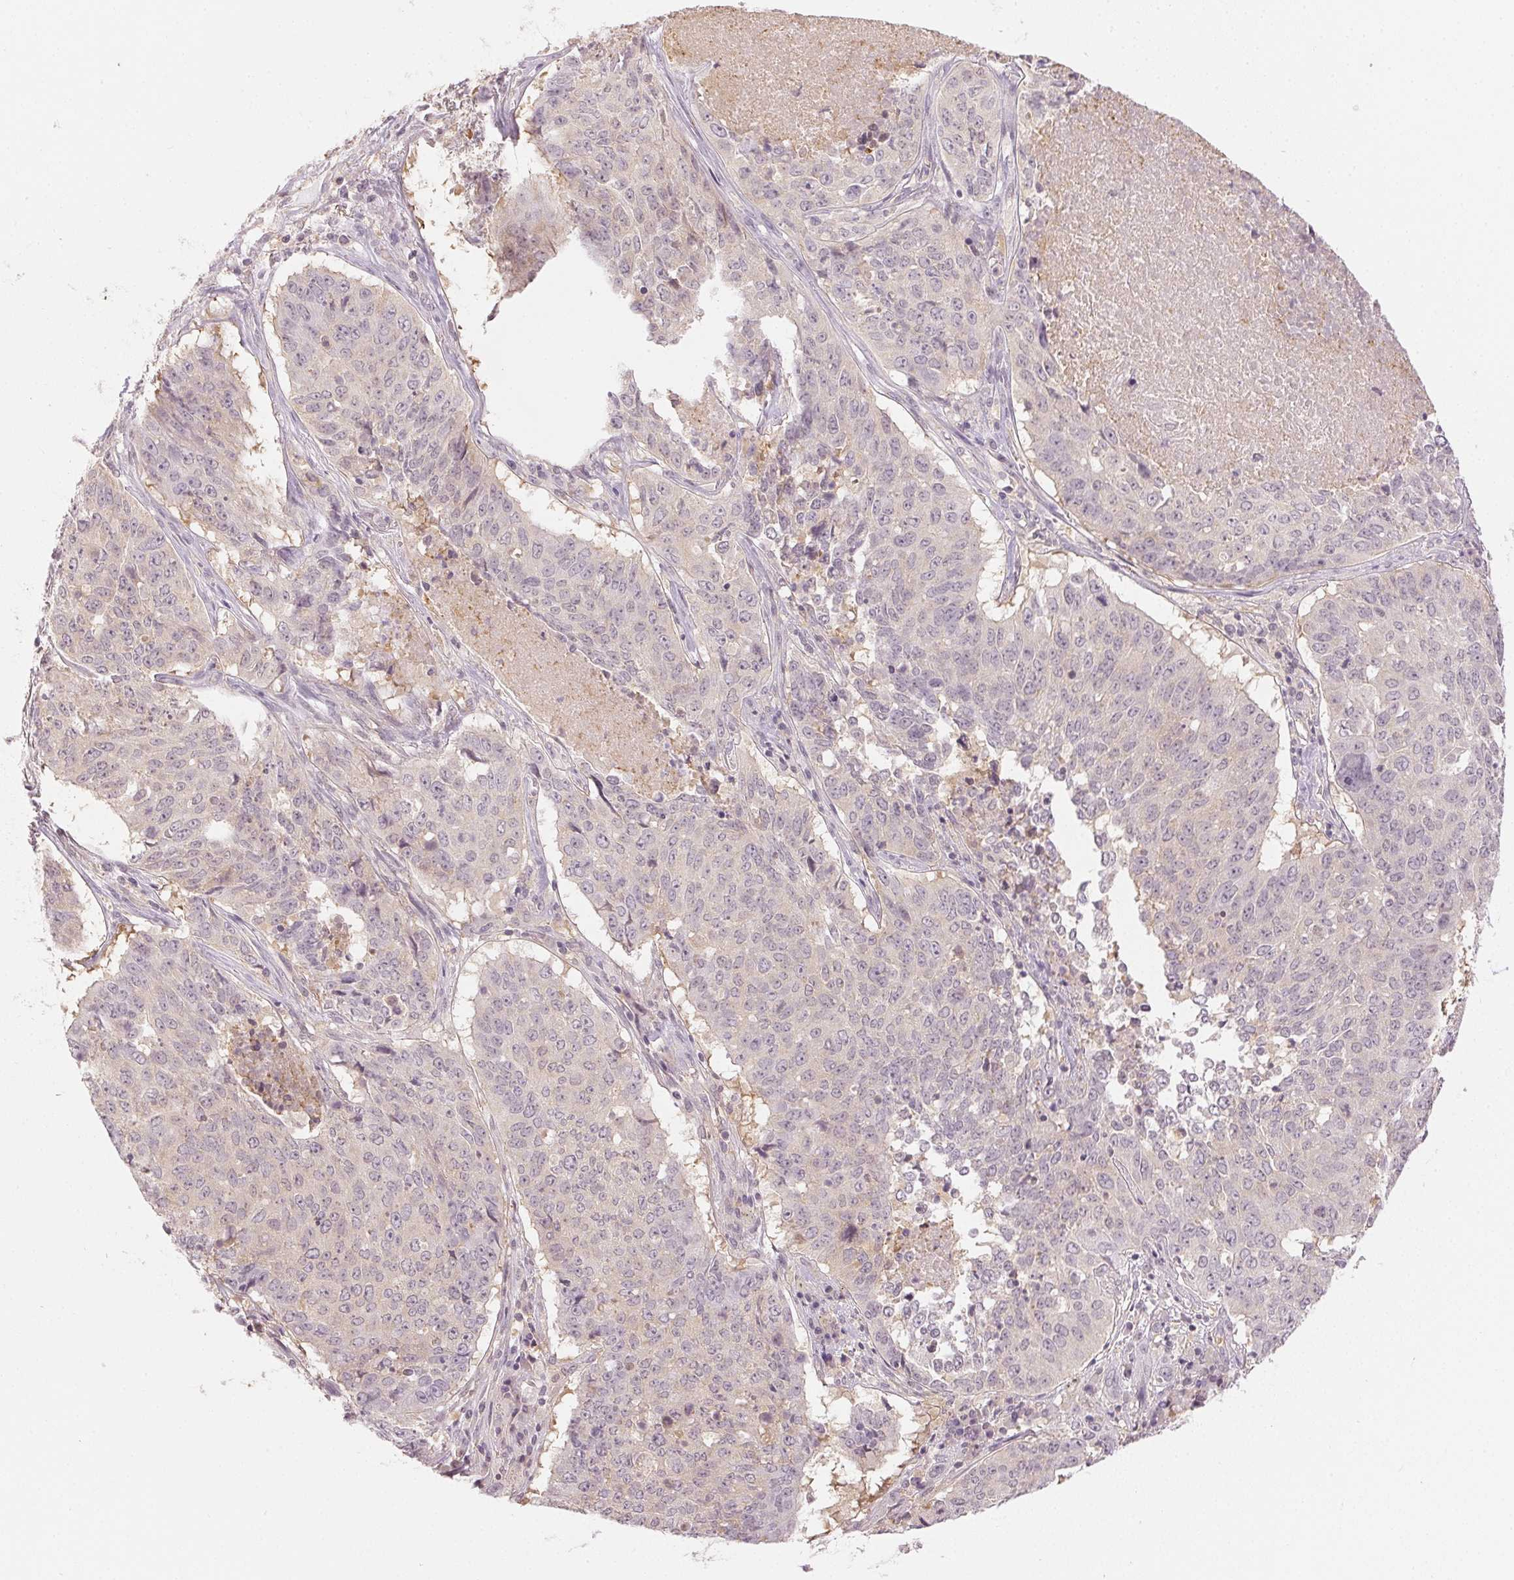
{"staining": {"intensity": "negative", "quantity": "none", "location": "none"}, "tissue": "lung cancer", "cell_type": "Tumor cells", "image_type": "cancer", "snomed": [{"axis": "morphology", "description": "Normal tissue, NOS"}, {"axis": "morphology", "description": "Squamous cell carcinoma, NOS"}, {"axis": "topography", "description": "Bronchus"}, {"axis": "topography", "description": "Lung"}], "caption": "Tumor cells show no significant protein staining in lung cancer (squamous cell carcinoma).", "gene": "KPRP", "patient": {"sex": "male", "age": 64}}